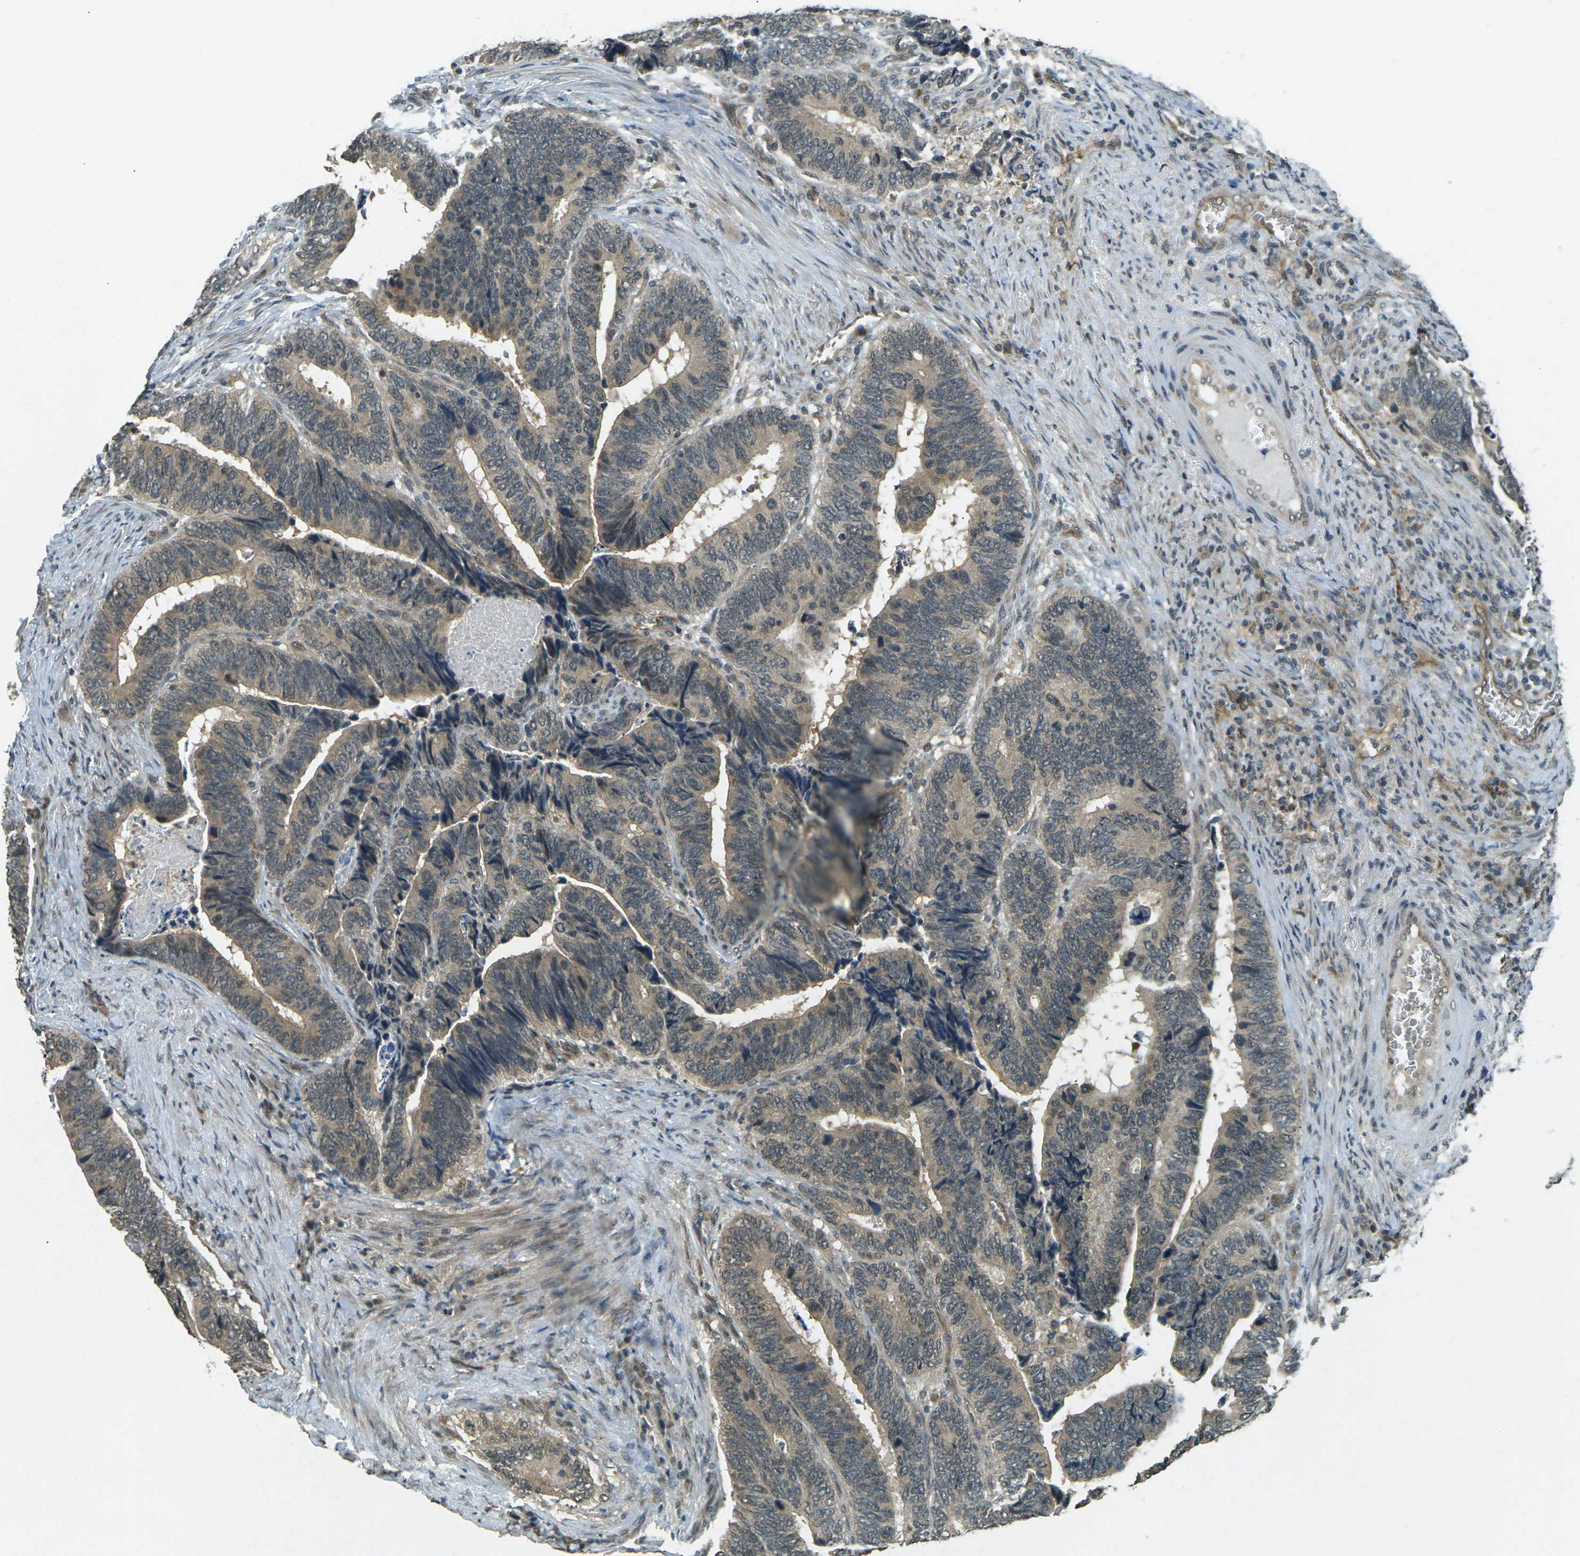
{"staining": {"intensity": "weak", "quantity": ">75%", "location": "cytoplasmic/membranous"}, "tissue": "colorectal cancer", "cell_type": "Tumor cells", "image_type": "cancer", "snomed": [{"axis": "morphology", "description": "Adenocarcinoma, NOS"}, {"axis": "topography", "description": "Colon"}], "caption": "Immunohistochemistry photomicrograph of adenocarcinoma (colorectal) stained for a protein (brown), which shows low levels of weak cytoplasmic/membranous expression in about >75% of tumor cells.", "gene": "PDE2A", "patient": {"sex": "male", "age": 72}}